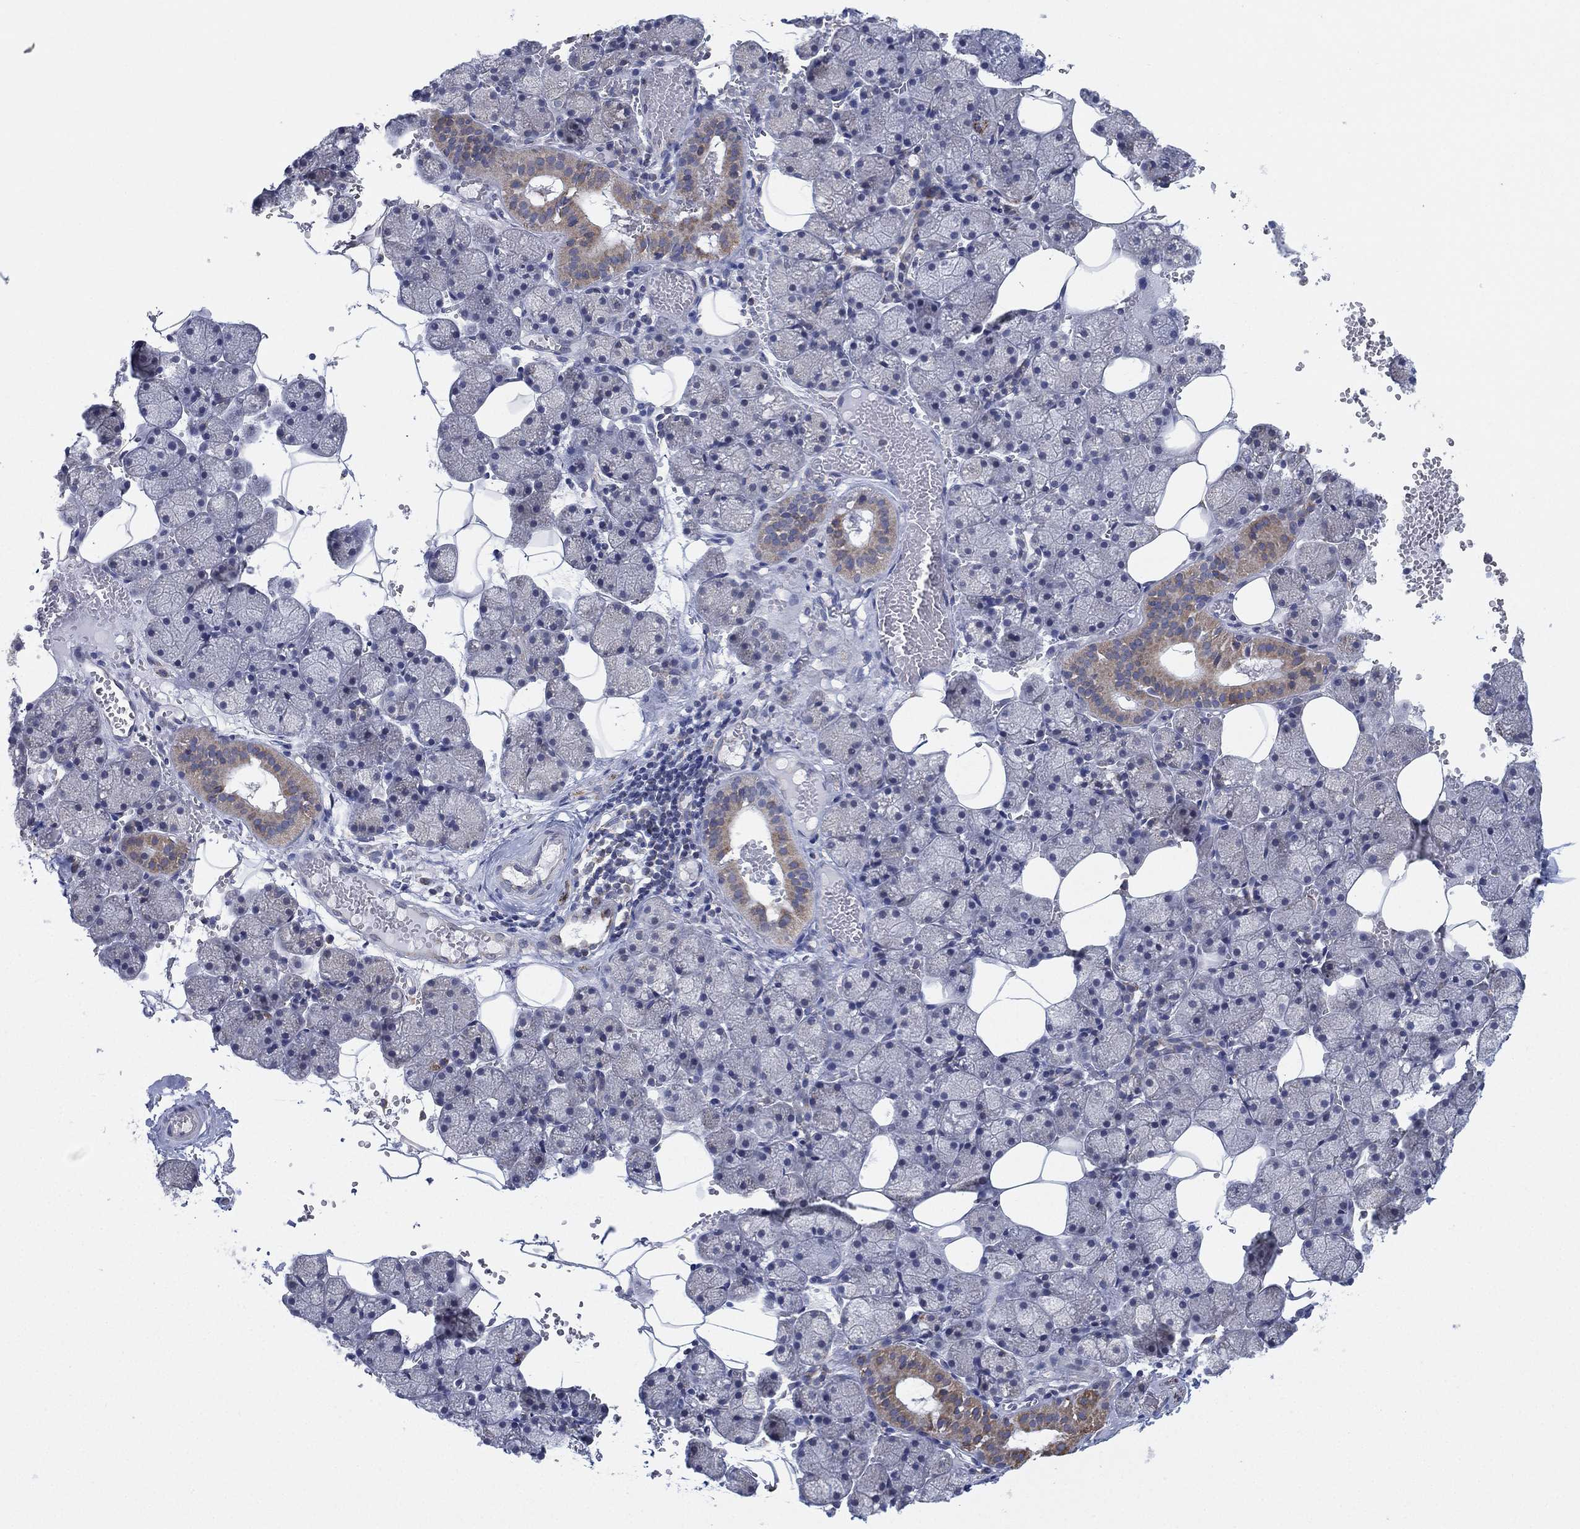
{"staining": {"intensity": "weak", "quantity": "25%-75%", "location": "cytoplasmic/membranous"}, "tissue": "salivary gland", "cell_type": "Glandular cells", "image_type": "normal", "snomed": [{"axis": "morphology", "description": "Normal tissue, NOS"}, {"axis": "topography", "description": "Salivary gland"}], "caption": "The photomicrograph reveals immunohistochemical staining of normal salivary gland. There is weak cytoplasmic/membranous expression is seen in about 25%-75% of glandular cells.", "gene": "INA", "patient": {"sex": "male", "age": 38}}